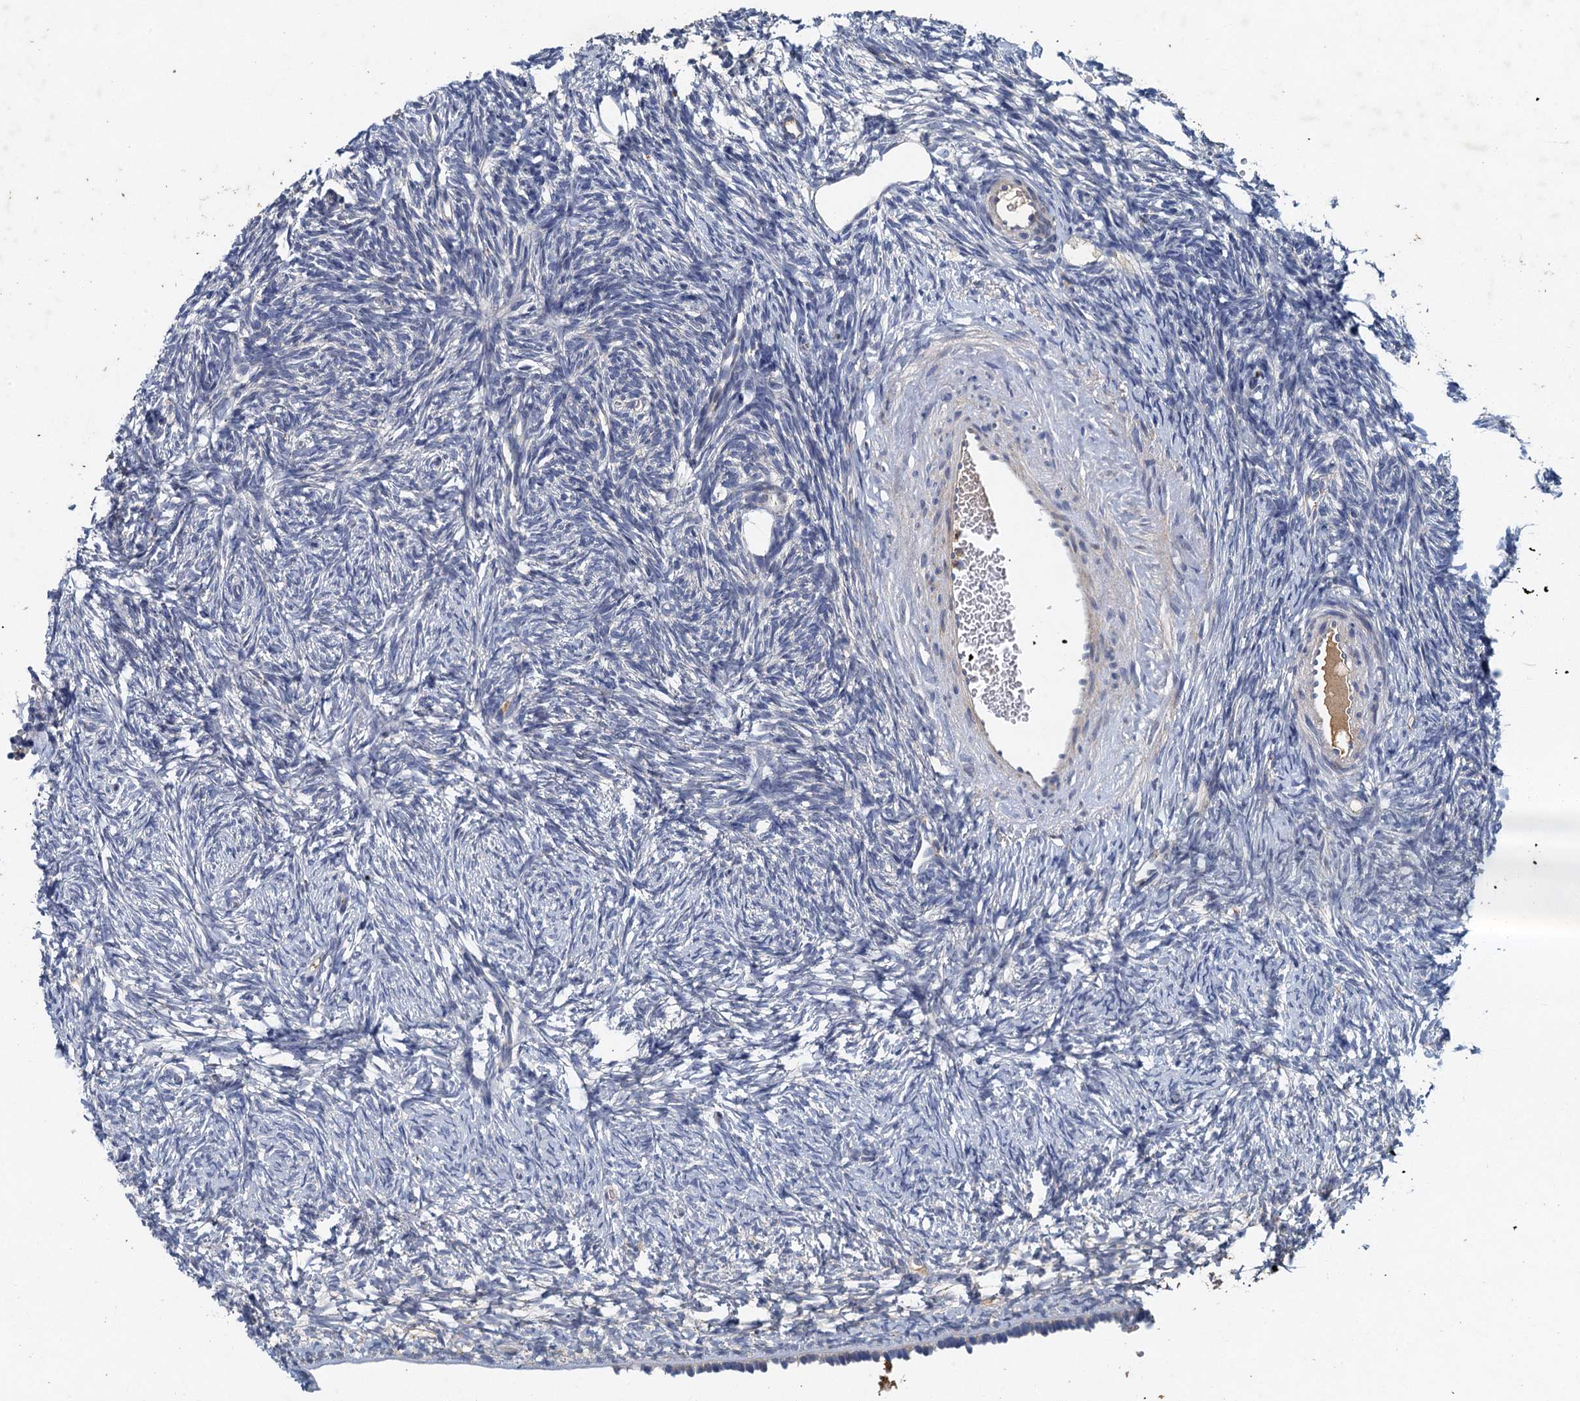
{"staining": {"intensity": "weak", "quantity": ">75%", "location": "cytoplasmic/membranous"}, "tissue": "ovary", "cell_type": "Follicle cells", "image_type": "normal", "snomed": [{"axis": "morphology", "description": "Normal tissue, NOS"}, {"axis": "topography", "description": "Ovary"}], "caption": "IHC photomicrograph of unremarkable human ovary stained for a protein (brown), which displays low levels of weak cytoplasmic/membranous expression in approximately >75% of follicle cells.", "gene": "TPCN1", "patient": {"sex": "female", "age": 34}}